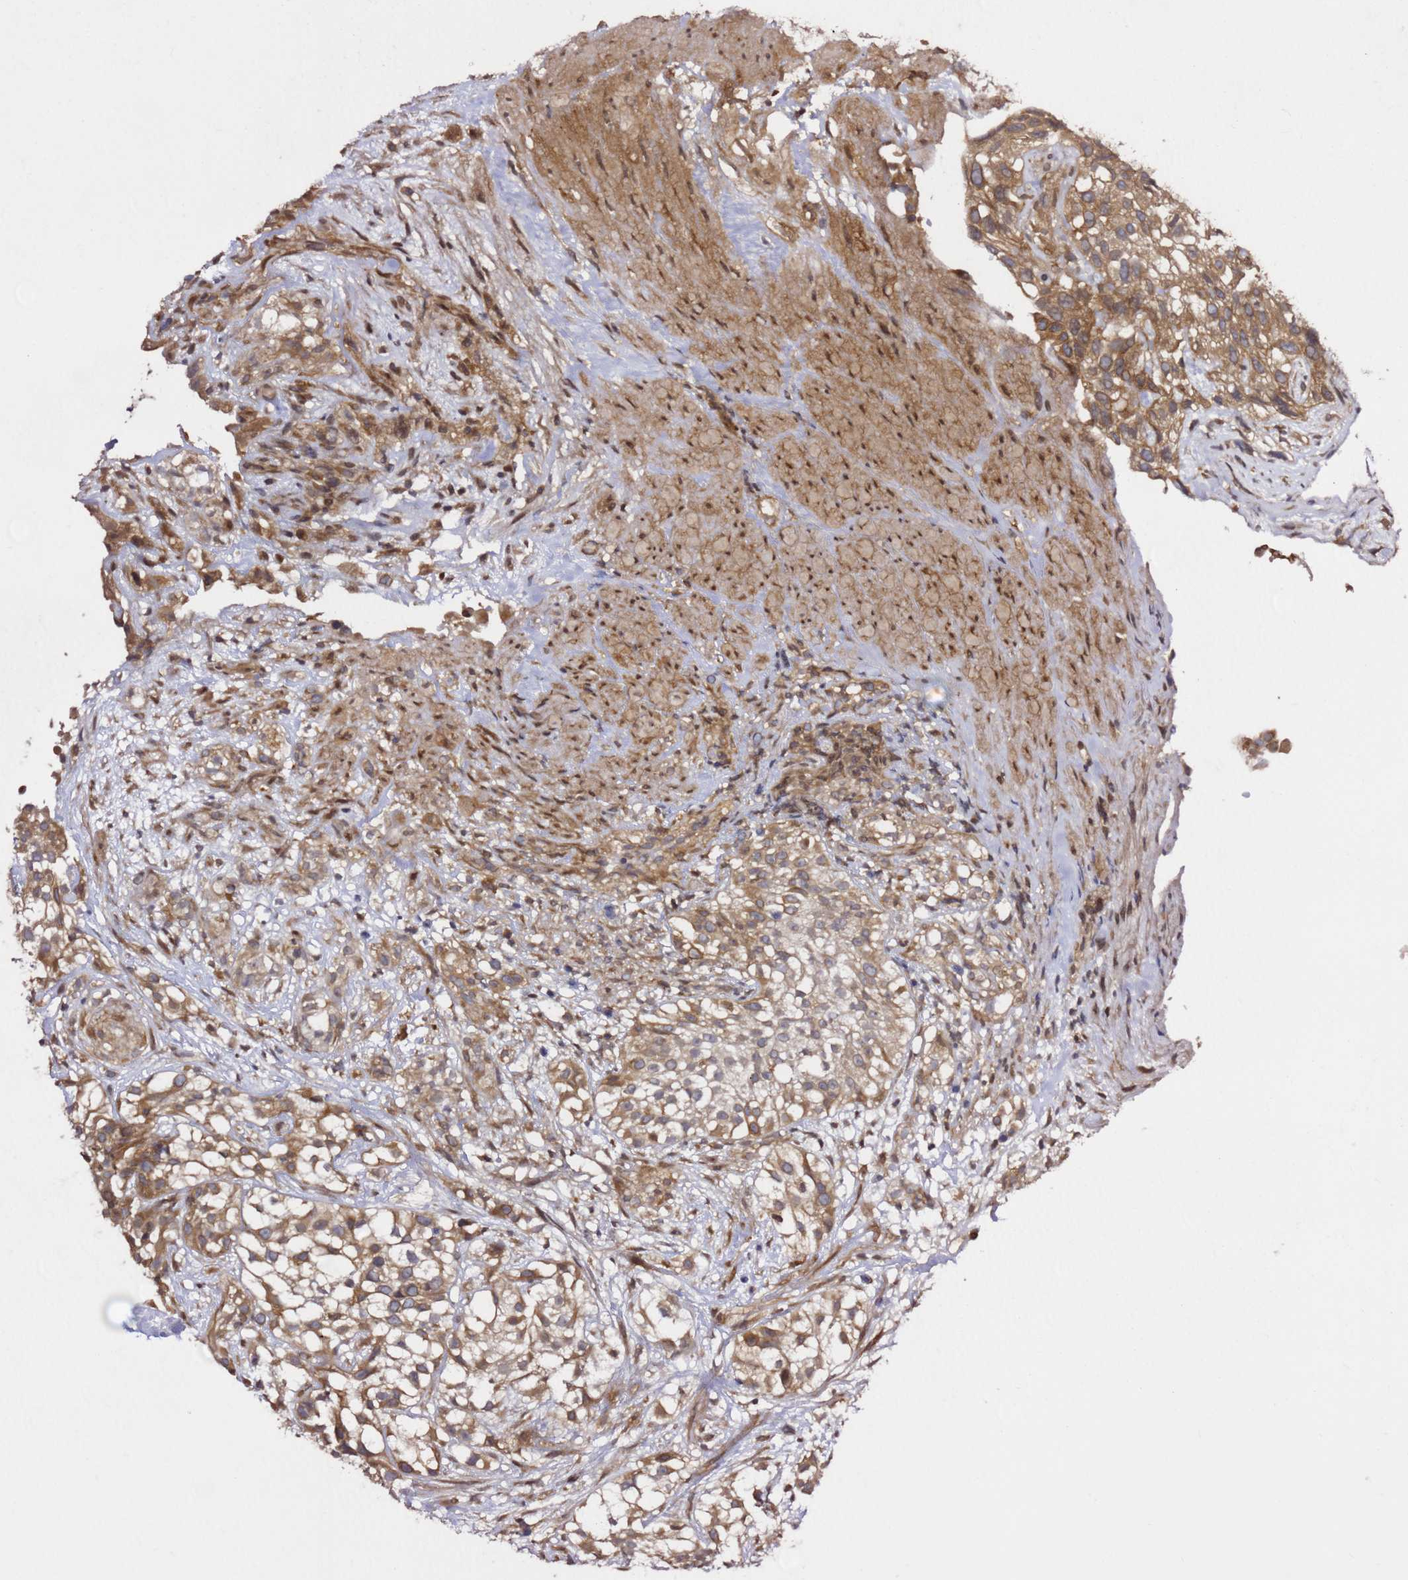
{"staining": {"intensity": "moderate", "quantity": ">75%", "location": "cytoplasmic/membranous"}, "tissue": "urothelial cancer", "cell_type": "Tumor cells", "image_type": "cancer", "snomed": [{"axis": "morphology", "description": "Urothelial carcinoma, High grade"}, {"axis": "topography", "description": "Urinary bladder"}], "caption": "Urothelial carcinoma (high-grade) stained for a protein shows moderate cytoplasmic/membranous positivity in tumor cells.", "gene": "PRKAB2", "patient": {"sex": "male", "age": 56}}